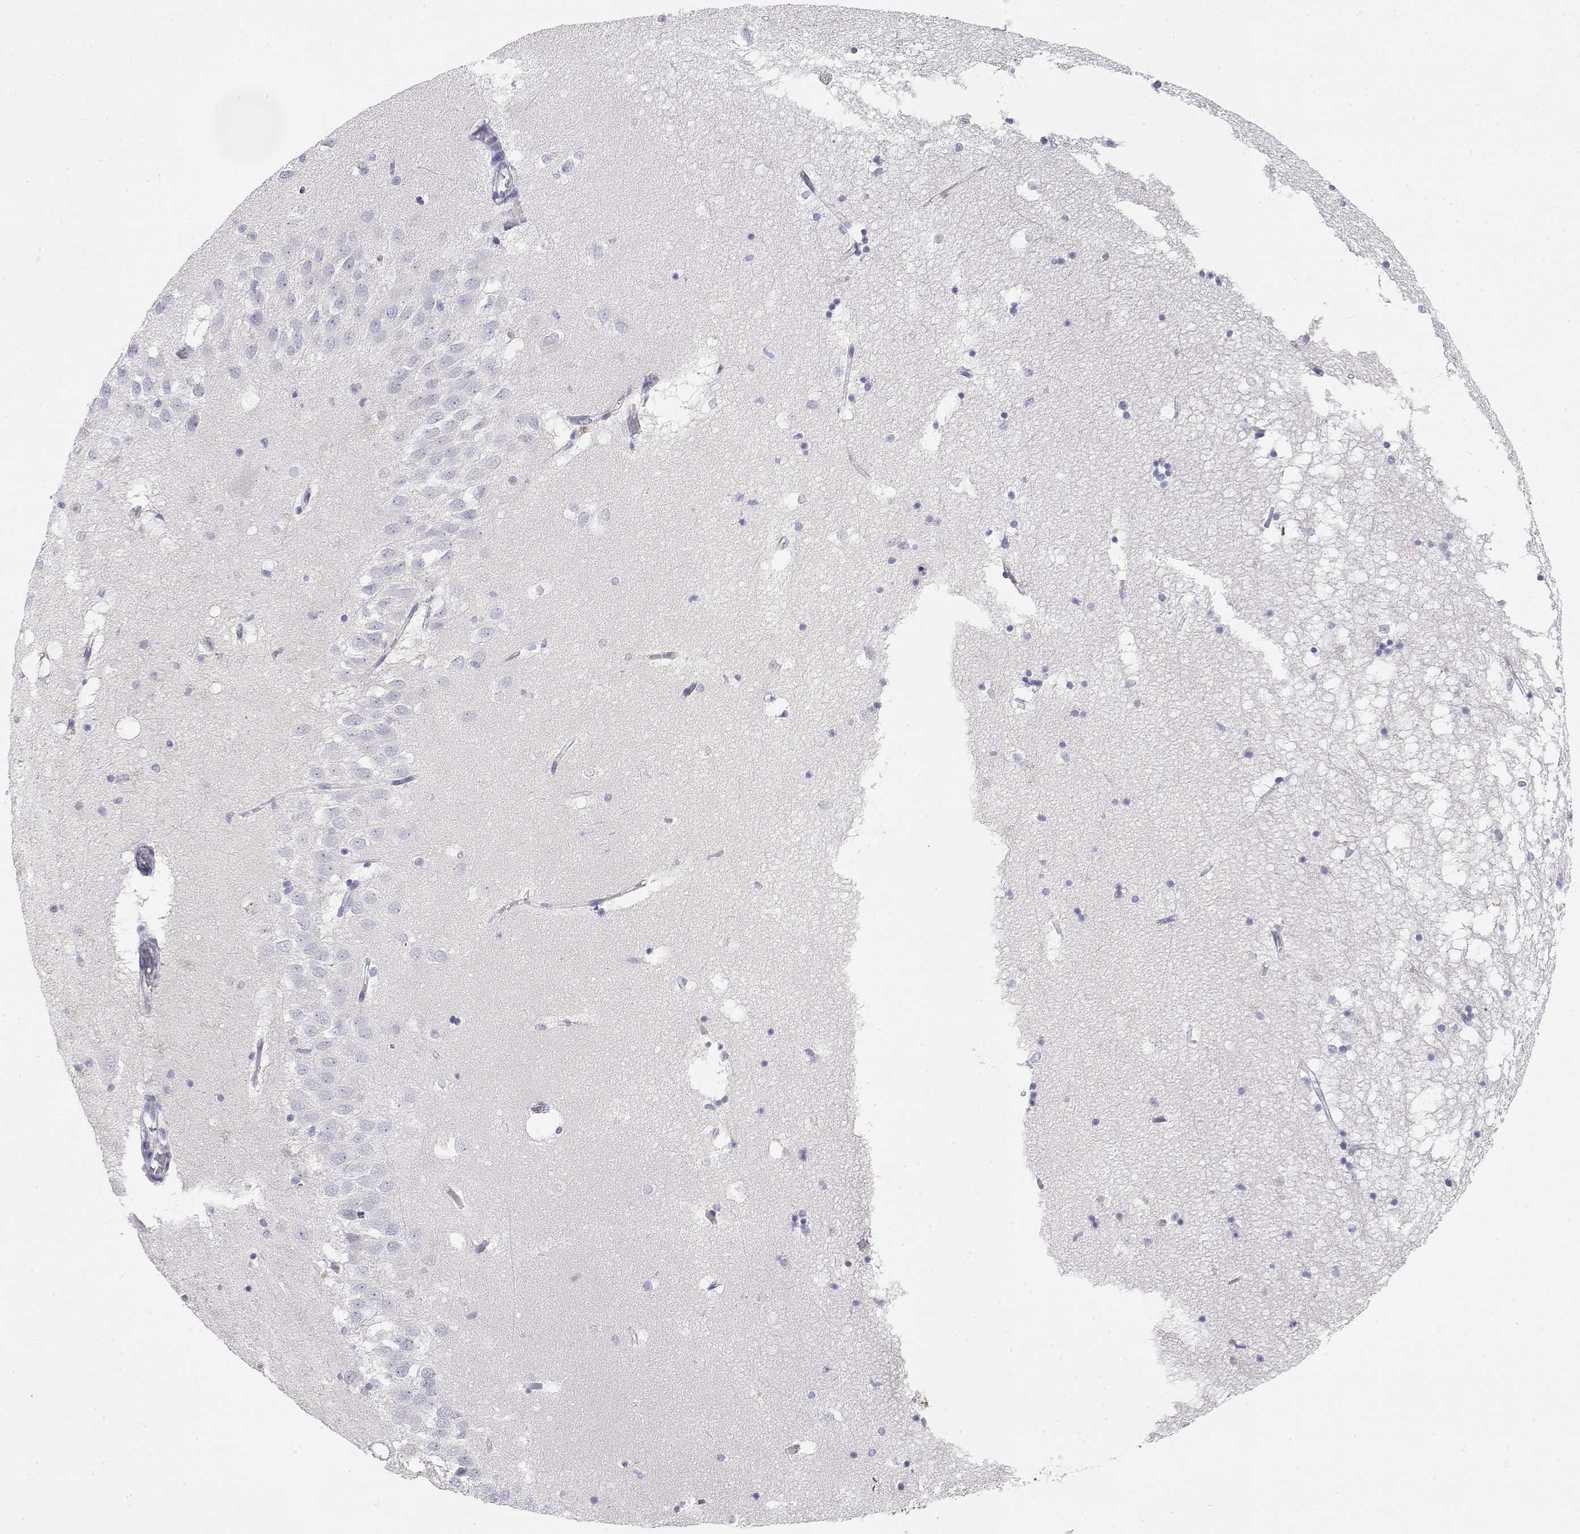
{"staining": {"intensity": "negative", "quantity": "none", "location": "none"}, "tissue": "hippocampus", "cell_type": "Glial cells", "image_type": "normal", "snomed": [{"axis": "morphology", "description": "Normal tissue, NOS"}, {"axis": "topography", "description": "Hippocampus"}], "caption": "Glial cells show no significant expression in unremarkable hippocampus. Brightfield microscopy of immunohistochemistry (IHC) stained with DAB (brown) and hematoxylin (blue), captured at high magnification.", "gene": "MISP", "patient": {"sex": "male", "age": 58}}